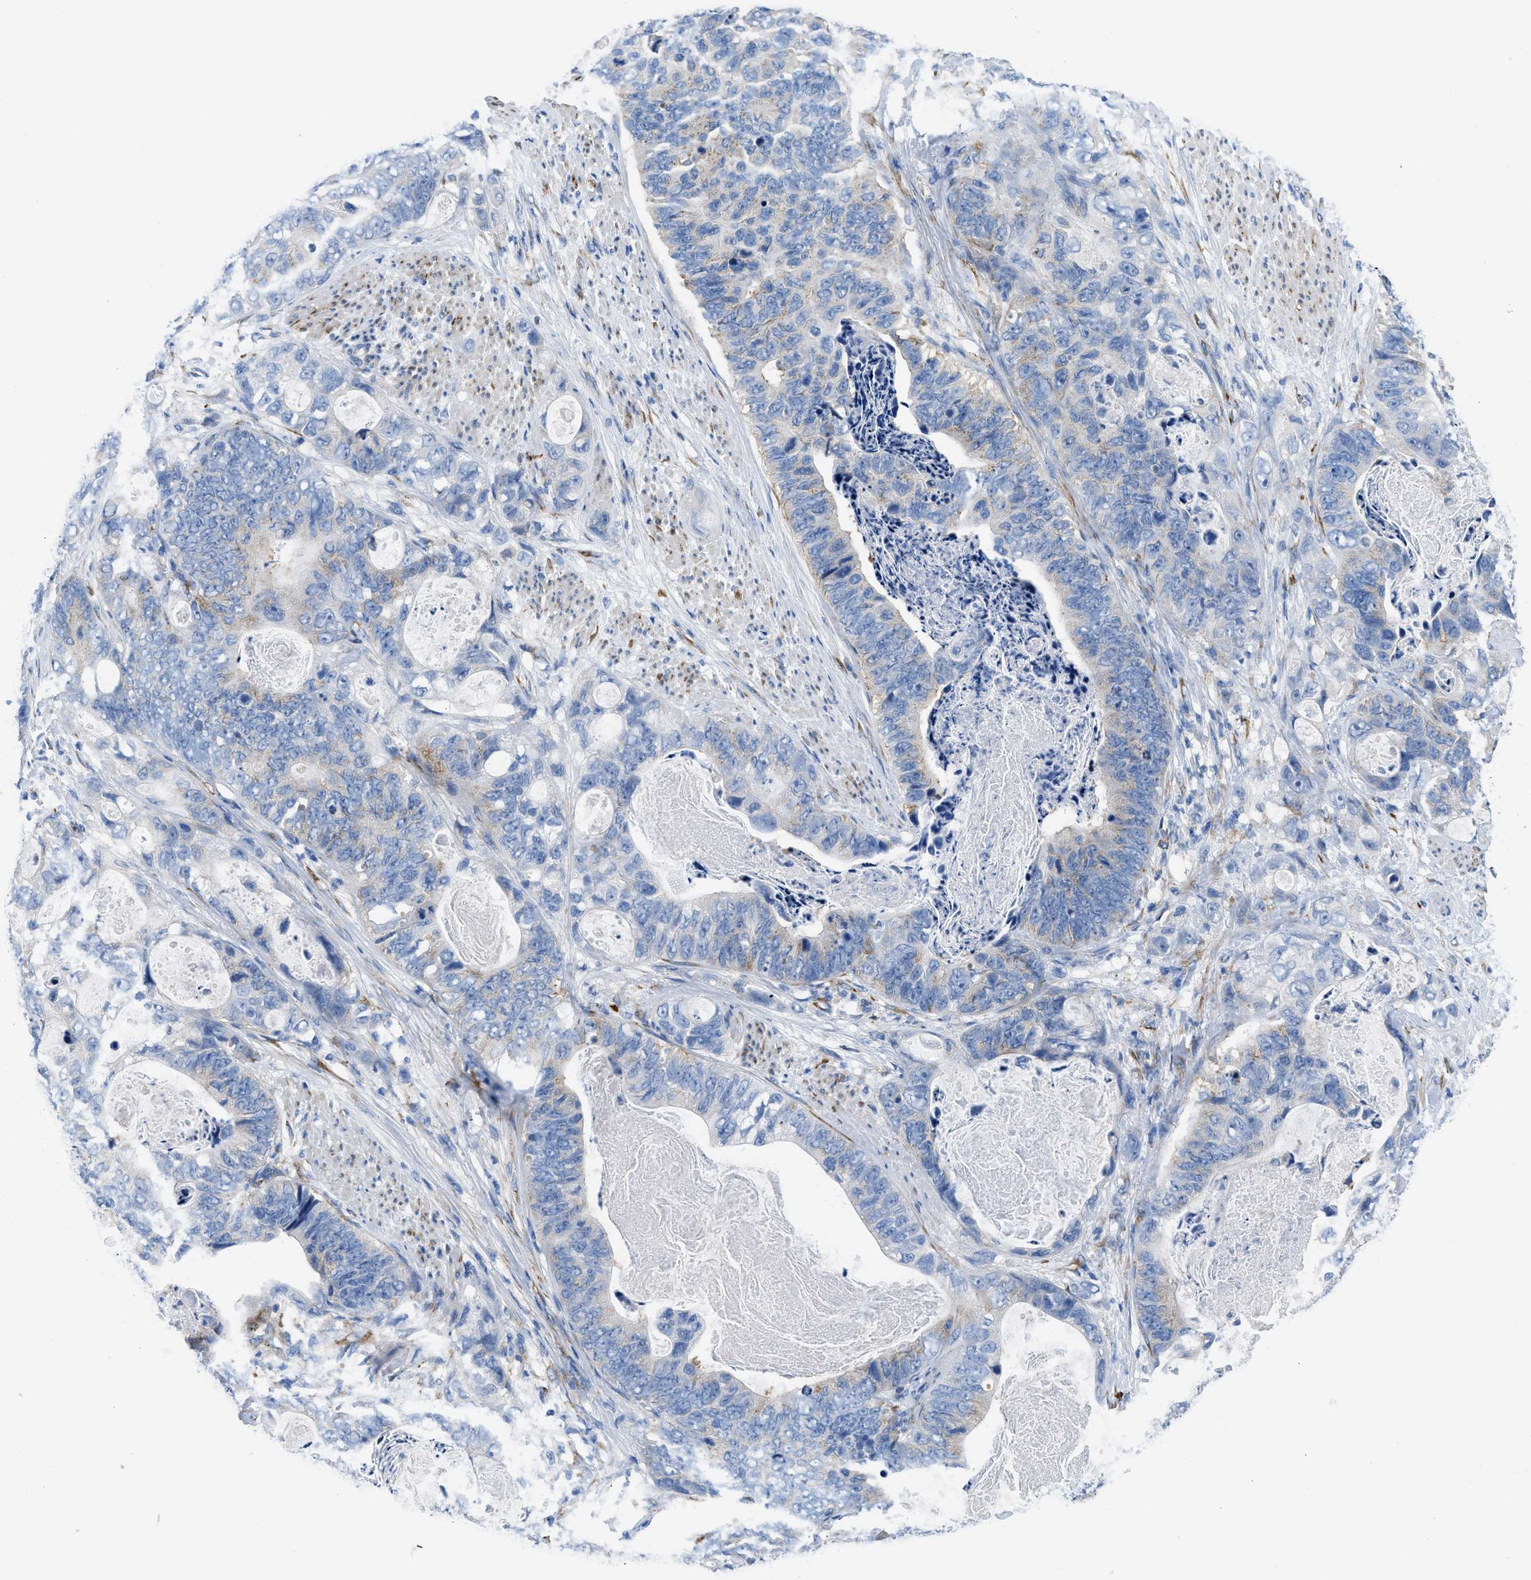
{"staining": {"intensity": "negative", "quantity": "none", "location": "none"}, "tissue": "stomach cancer", "cell_type": "Tumor cells", "image_type": "cancer", "snomed": [{"axis": "morphology", "description": "Adenocarcinoma, NOS"}, {"axis": "topography", "description": "Stomach"}], "caption": "DAB immunohistochemical staining of human stomach cancer (adenocarcinoma) displays no significant positivity in tumor cells.", "gene": "BNC2", "patient": {"sex": "female", "age": 89}}